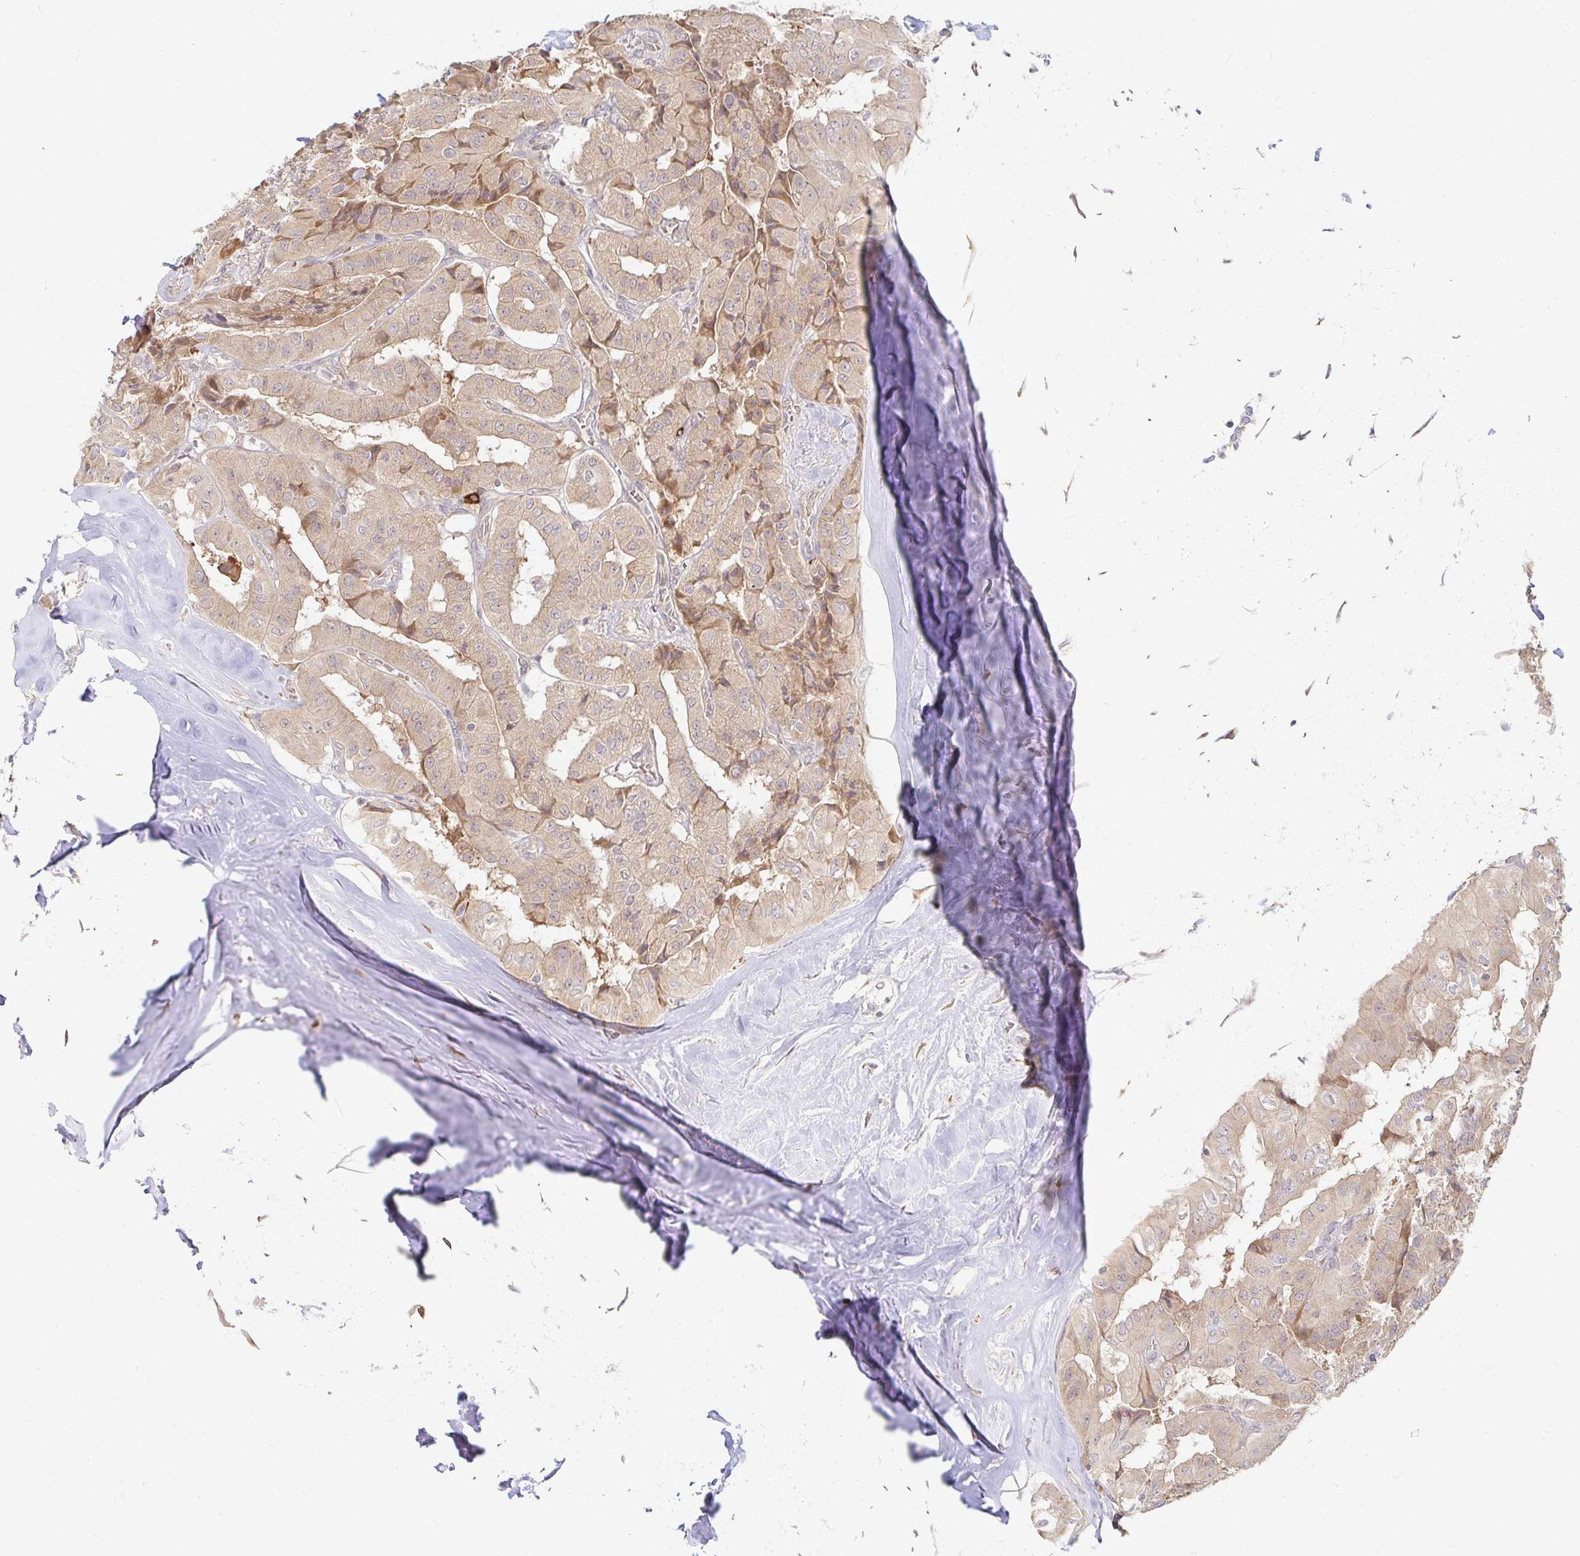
{"staining": {"intensity": "weak", "quantity": ">75%", "location": "cytoplasmic/membranous"}, "tissue": "thyroid cancer", "cell_type": "Tumor cells", "image_type": "cancer", "snomed": [{"axis": "morphology", "description": "Normal tissue, NOS"}, {"axis": "morphology", "description": "Papillary adenocarcinoma, NOS"}, {"axis": "topography", "description": "Thyroid gland"}], "caption": "This is a histology image of IHC staining of thyroid cancer (papillary adenocarcinoma), which shows weak positivity in the cytoplasmic/membranous of tumor cells.", "gene": "CAST", "patient": {"sex": "female", "age": 59}}